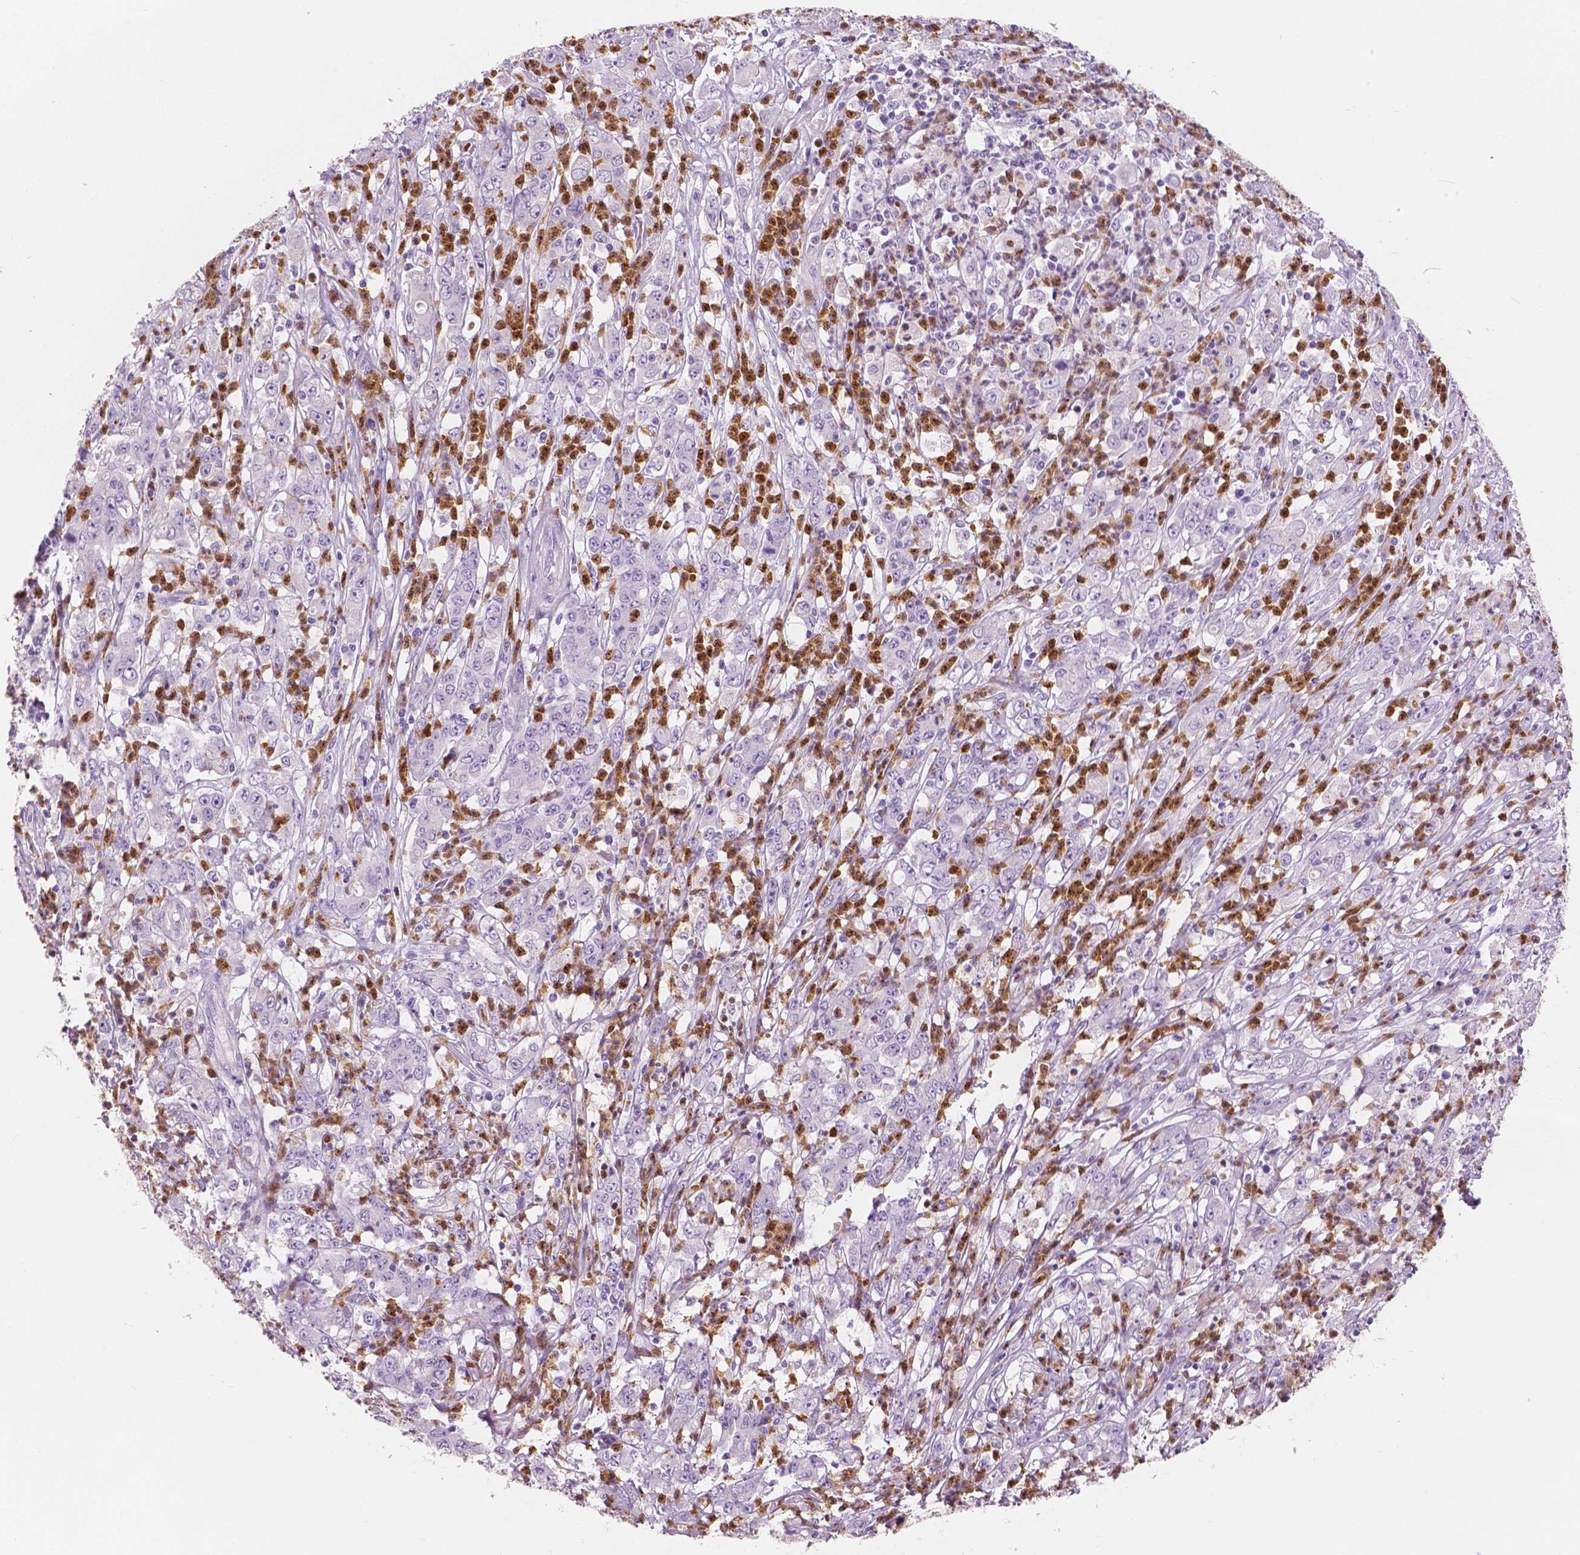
{"staining": {"intensity": "negative", "quantity": "none", "location": "none"}, "tissue": "stomach cancer", "cell_type": "Tumor cells", "image_type": "cancer", "snomed": [{"axis": "morphology", "description": "Adenocarcinoma, NOS"}, {"axis": "topography", "description": "Stomach, lower"}], "caption": "Stomach adenocarcinoma stained for a protein using immunohistochemistry displays no expression tumor cells.", "gene": "CXCR2", "patient": {"sex": "female", "age": 71}}